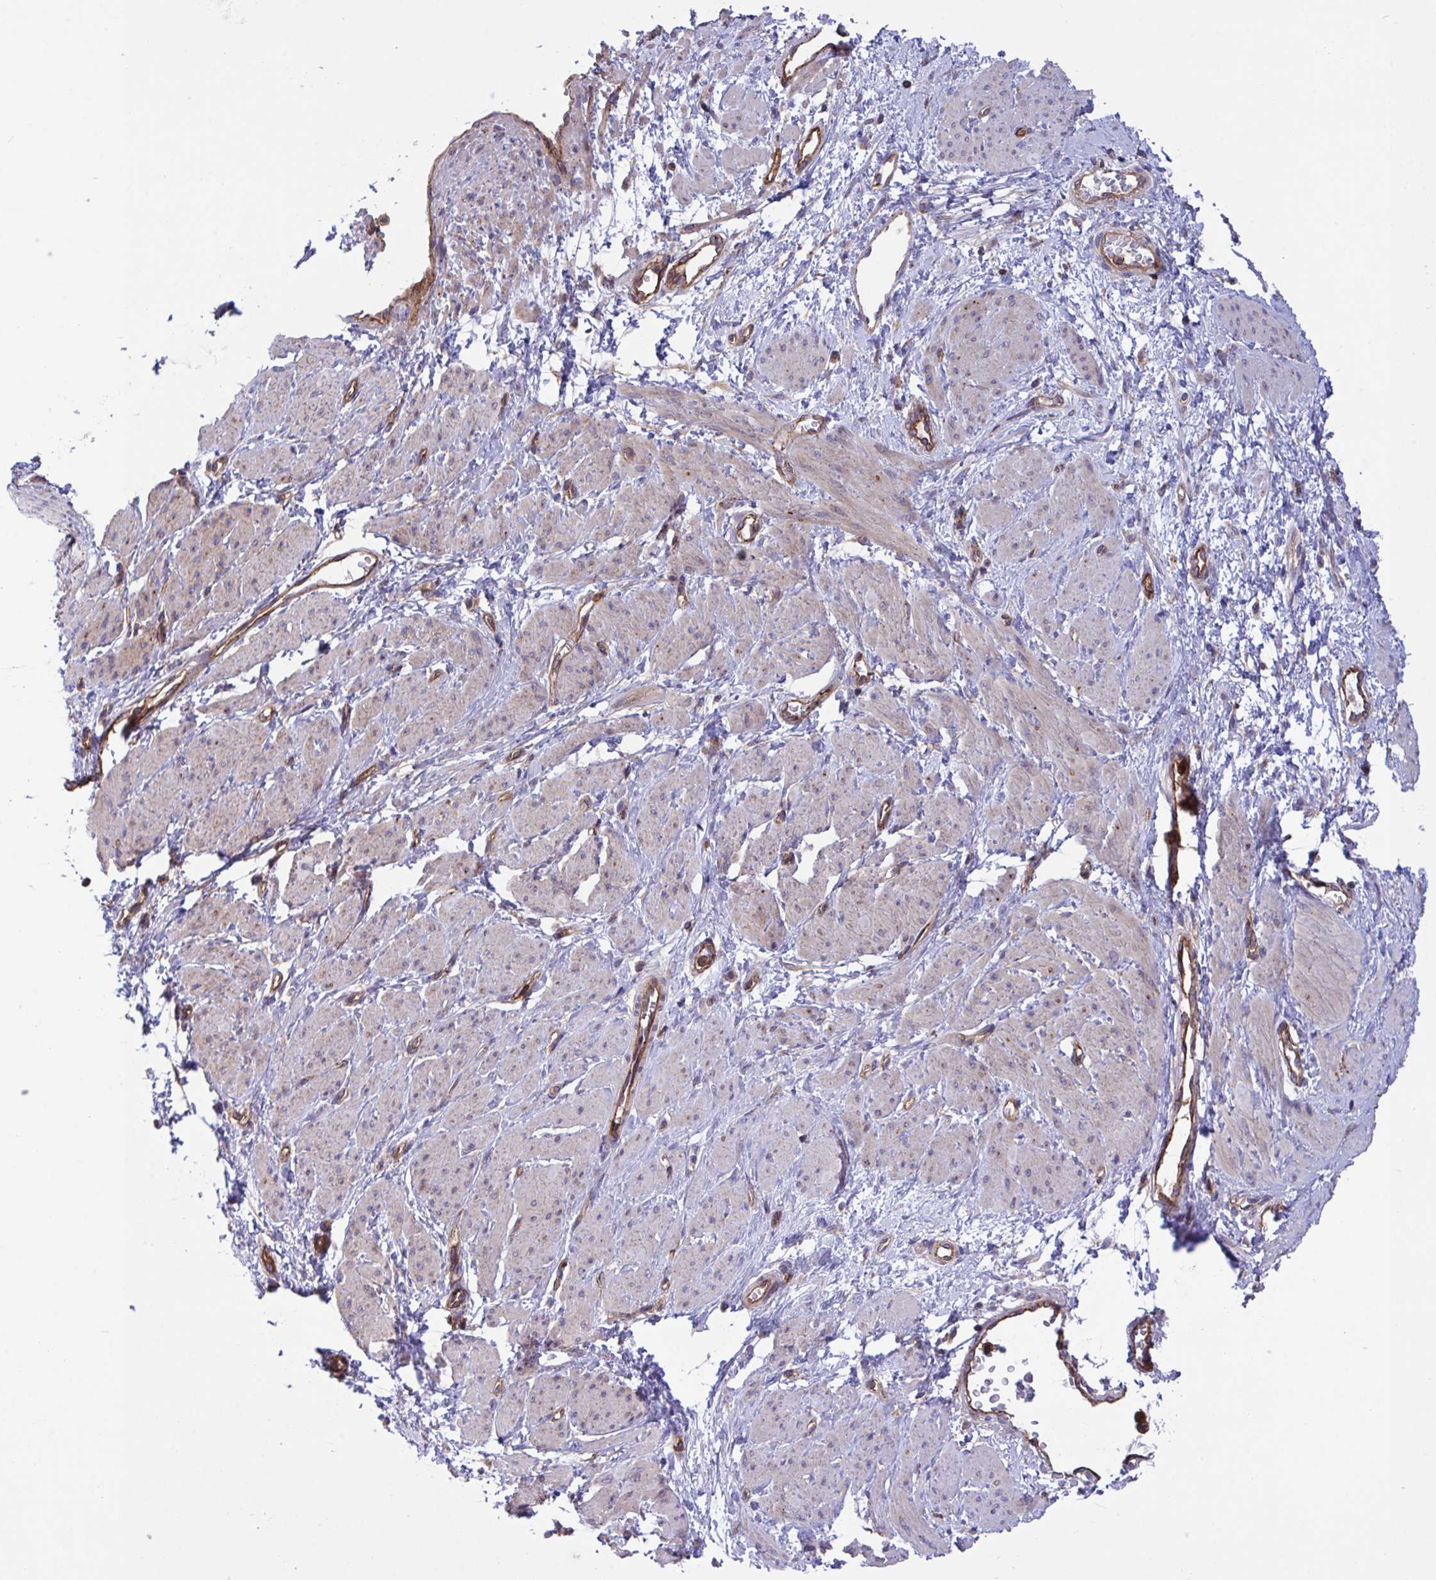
{"staining": {"intensity": "negative", "quantity": "none", "location": "none"}, "tissue": "smooth muscle", "cell_type": "Smooth muscle cells", "image_type": "normal", "snomed": [{"axis": "morphology", "description": "Normal tissue, NOS"}, {"axis": "topography", "description": "Smooth muscle"}, {"axis": "topography", "description": "Uterus"}], "caption": "High magnification brightfield microscopy of normal smooth muscle stained with DAB (brown) and counterstained with hematoxylin (blue): smooth muscle cells show no significant positivity.", "gene": "C4orf36", "patient": {"sex": "female", "age": 39}}